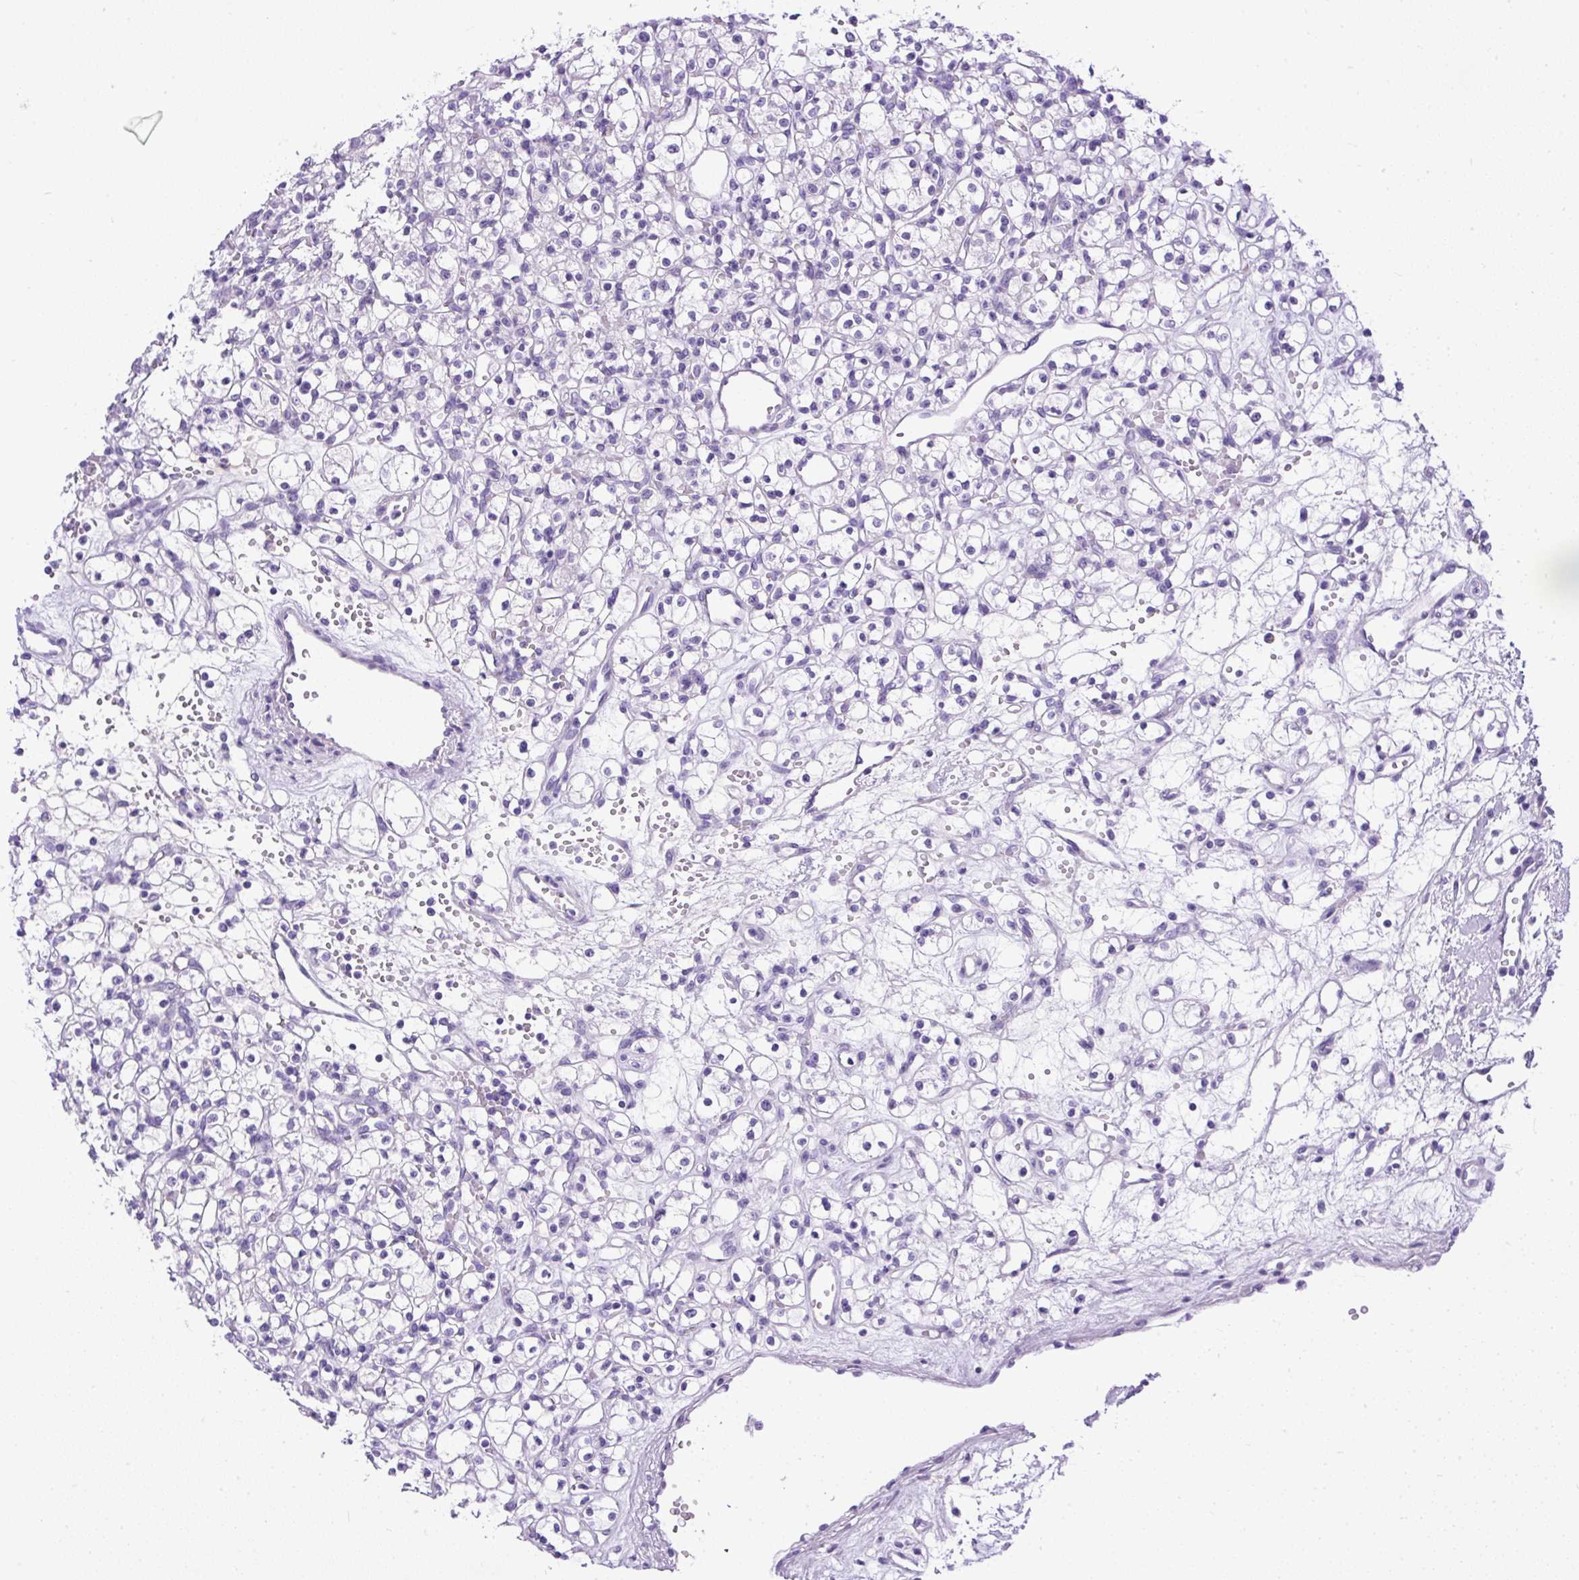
{"staining": {"intensity": "negative", "quantity": "none", "location": "none"}, "tissue": "renal cancer", "cell_type": "Tumor cells", "image_type": "cancer", "snomed": [{"axis": "morphology", "description": "Adenocarcinoma, NOS"}, {"axis": "topography", "description": "Kidney"}], "caption": "Tumor cells show no significant protein expression in renal cancer. (DAB immunohistochemistry (IHC) with hematoxylin counter stain).", "gene": "UPP1", "patient": {"sex": "female", "age": 59}}